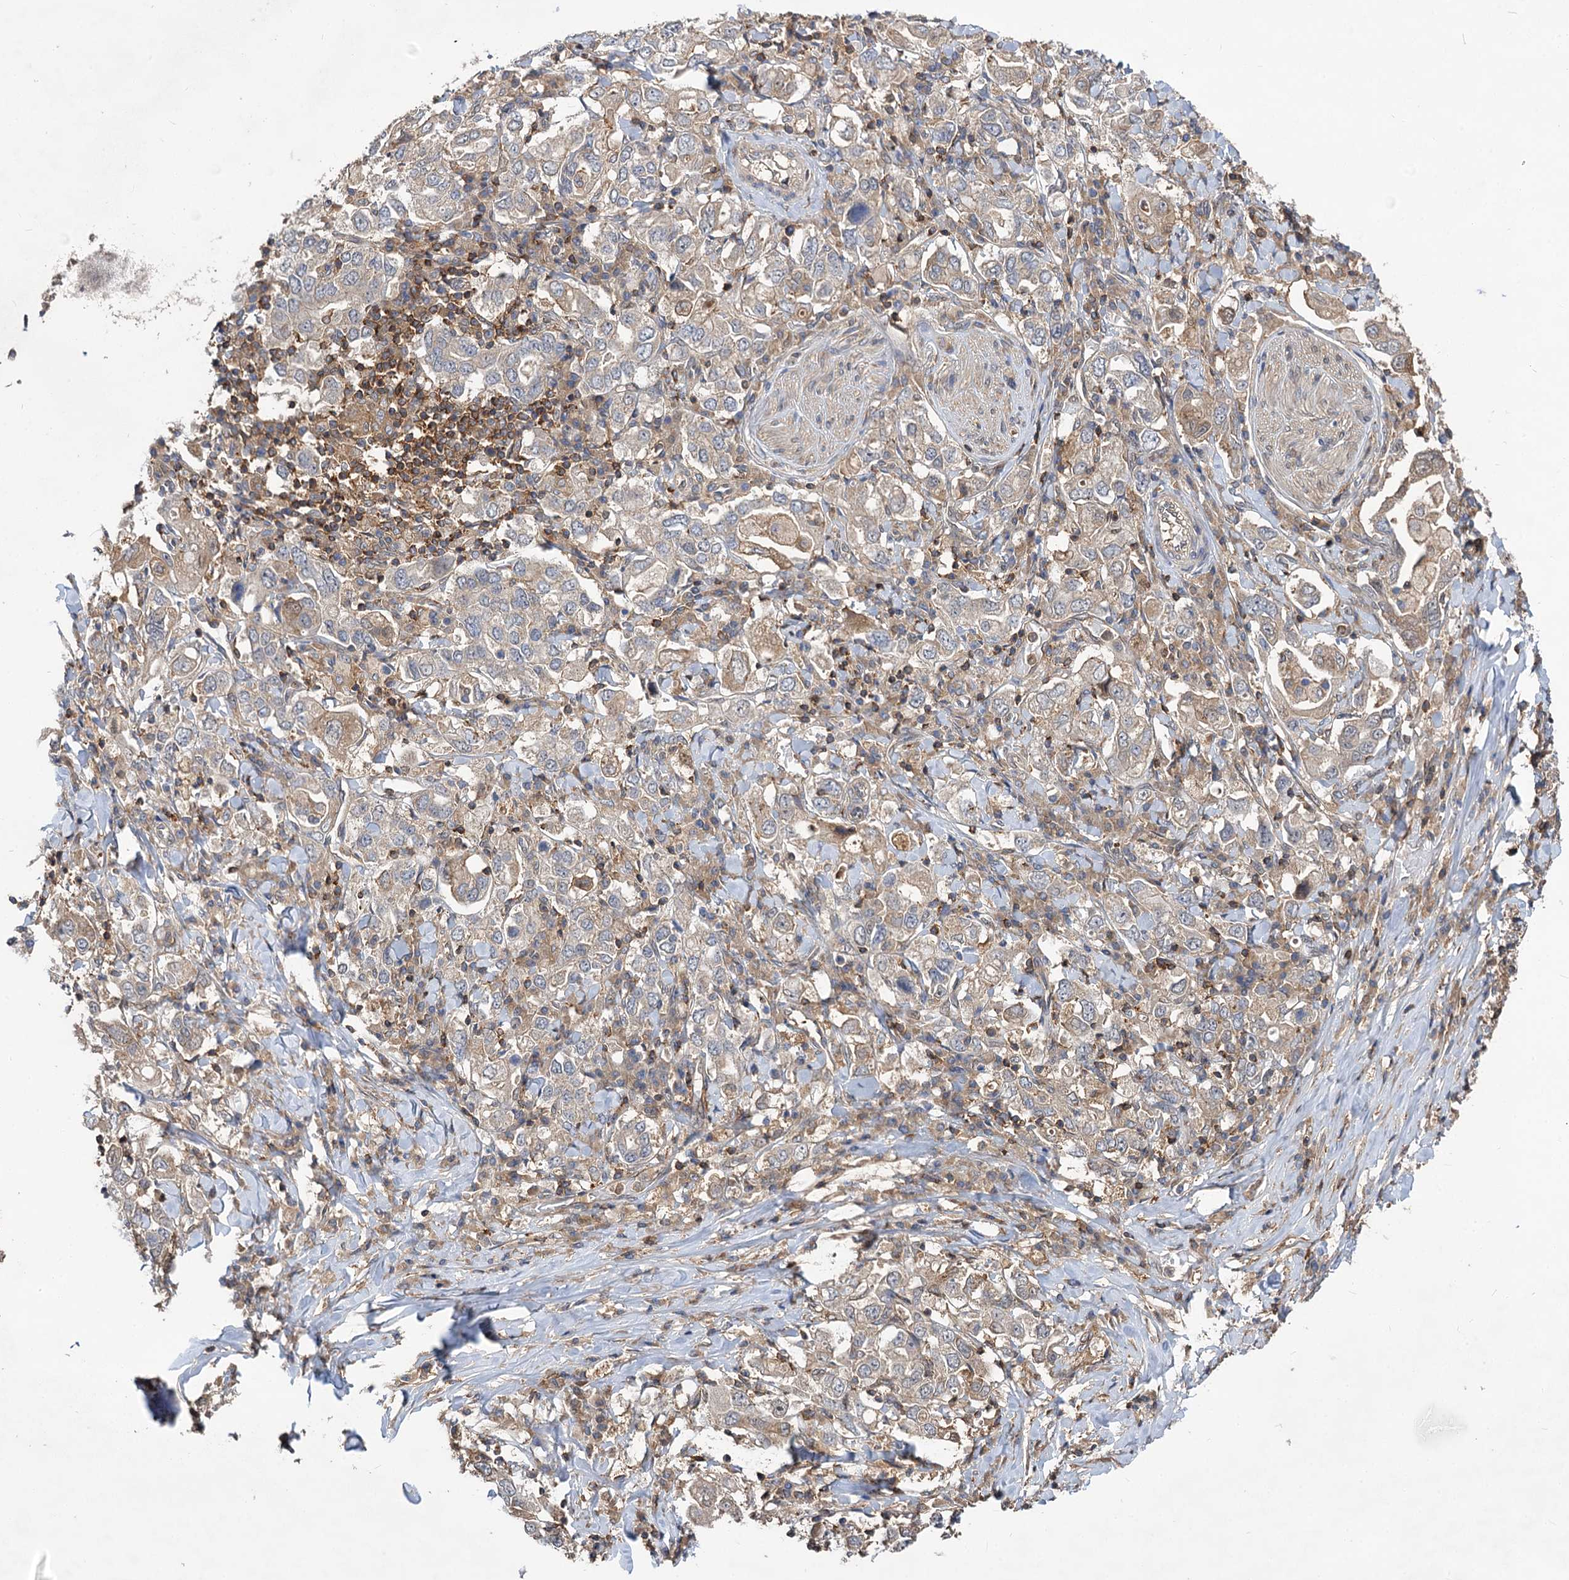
{"staining": {"intensity": "weak", "quantity": "25%-75%", "location": "cytoplasmic/membranous"}, "tissue": "stomach cancer", "cell_type": "Tumor cells", "image_type": "cancer", "snomed": [{"axis": "morphology", "description": "Adenocarcinoma, NOS"}, {"axis": "topography", "description": "Stomach, upper"}], "caption": "Weak cytoplasmic/membranous positivity is present in about 25%-75% of tumor cells in stomach cancer.", "gene": "PACS1", "patient": {"sex": "male", "age": 62}}